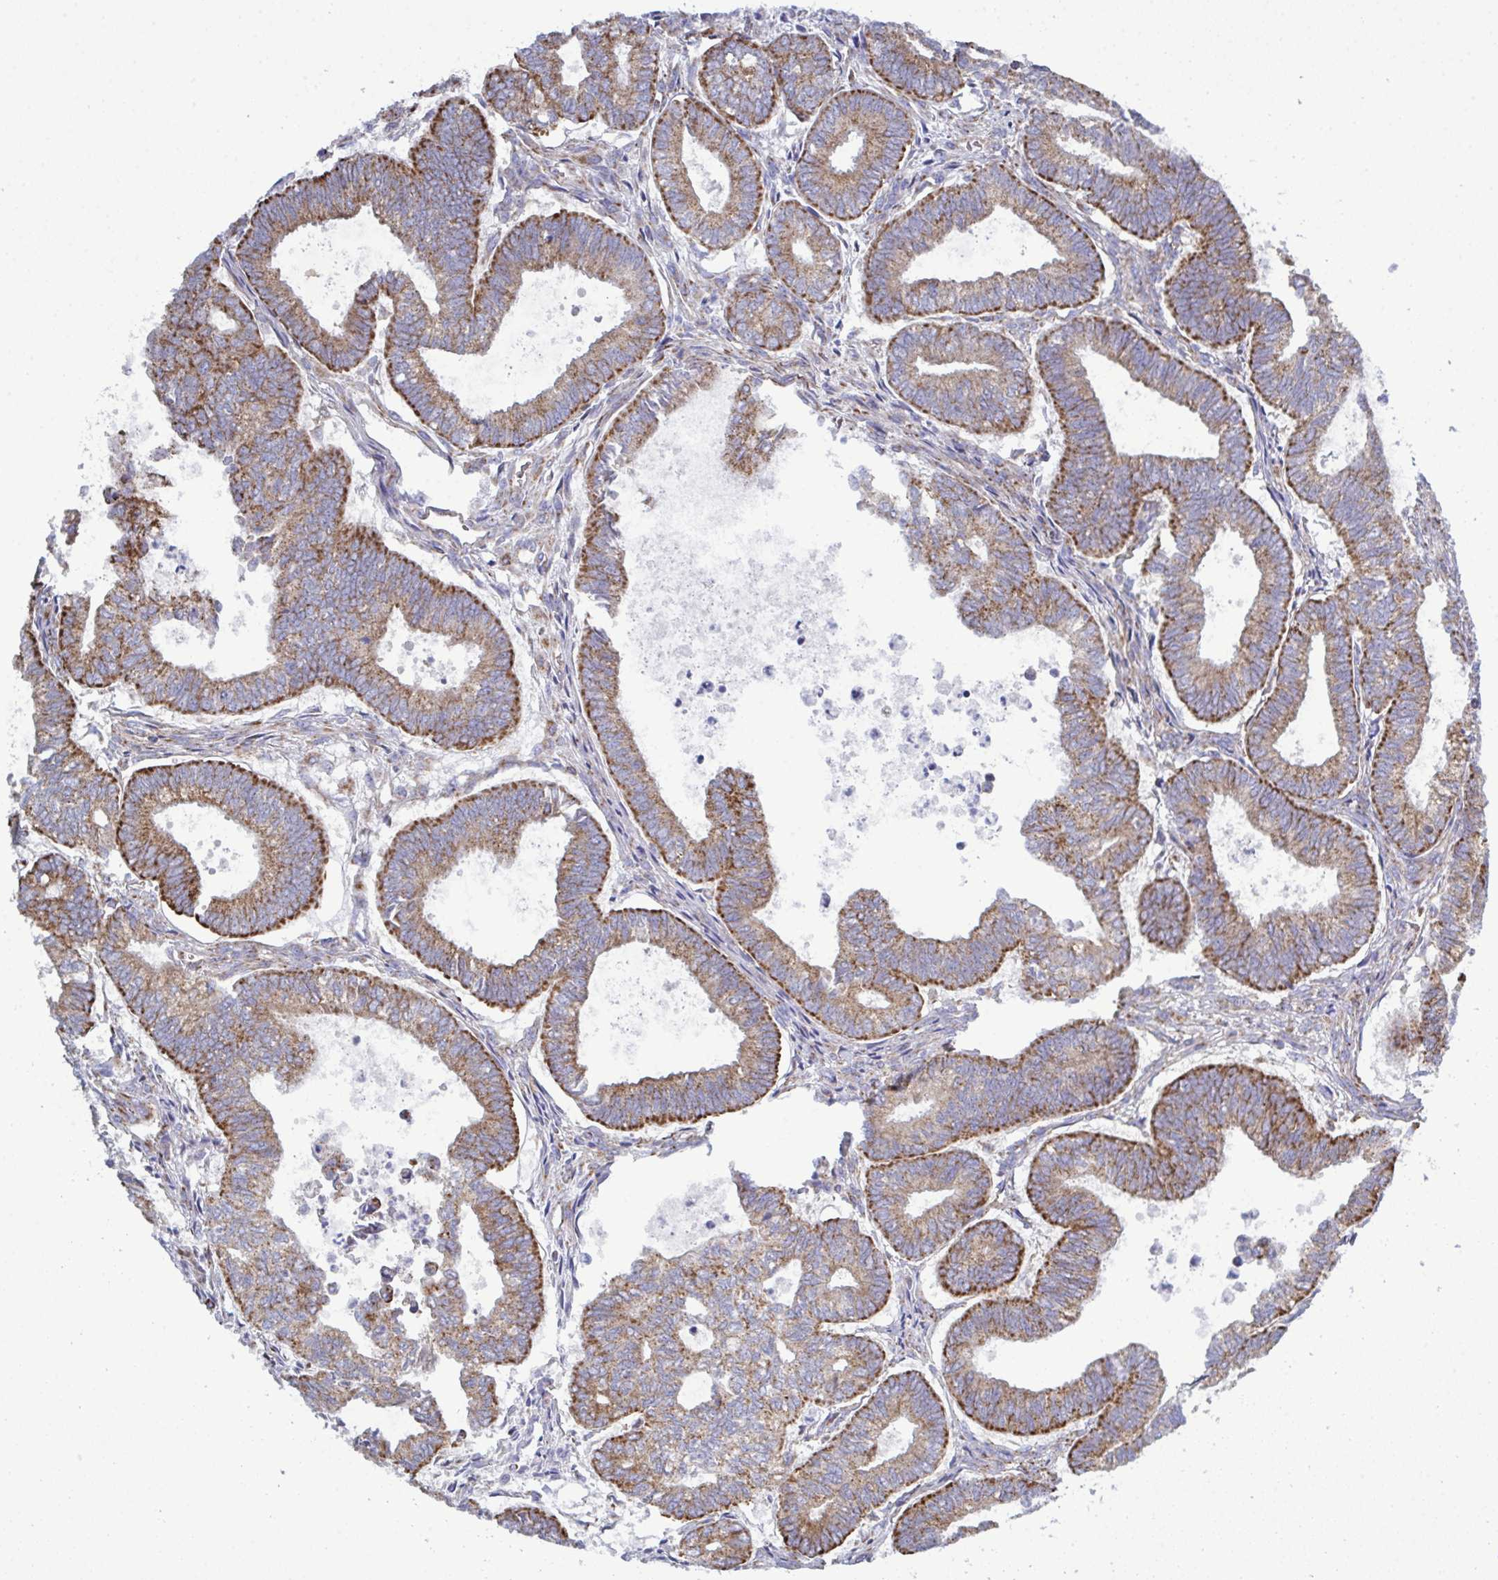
{"staining": {"intensity": "strong", "quantity": "25%-75%", "location": "cytoplasmic/membranous"}, "tissue": "ovarian cancer", "cell_type": "Tumor cells", "image_type": "cancer", "snomed": [{"axis": "morphology", "description": "Carcinoma, endometroid"}, {"axis": "topography", "description": "Ovary"}], "caption": "Protein staining of ovarian endometroid carcinoma tissue reveals strong cytoplasmic/membranous positivity in approximately 25%-75% of tumor cells.", "gene": "CSDE1", "patient": {"sex": "female", "age": 64}}